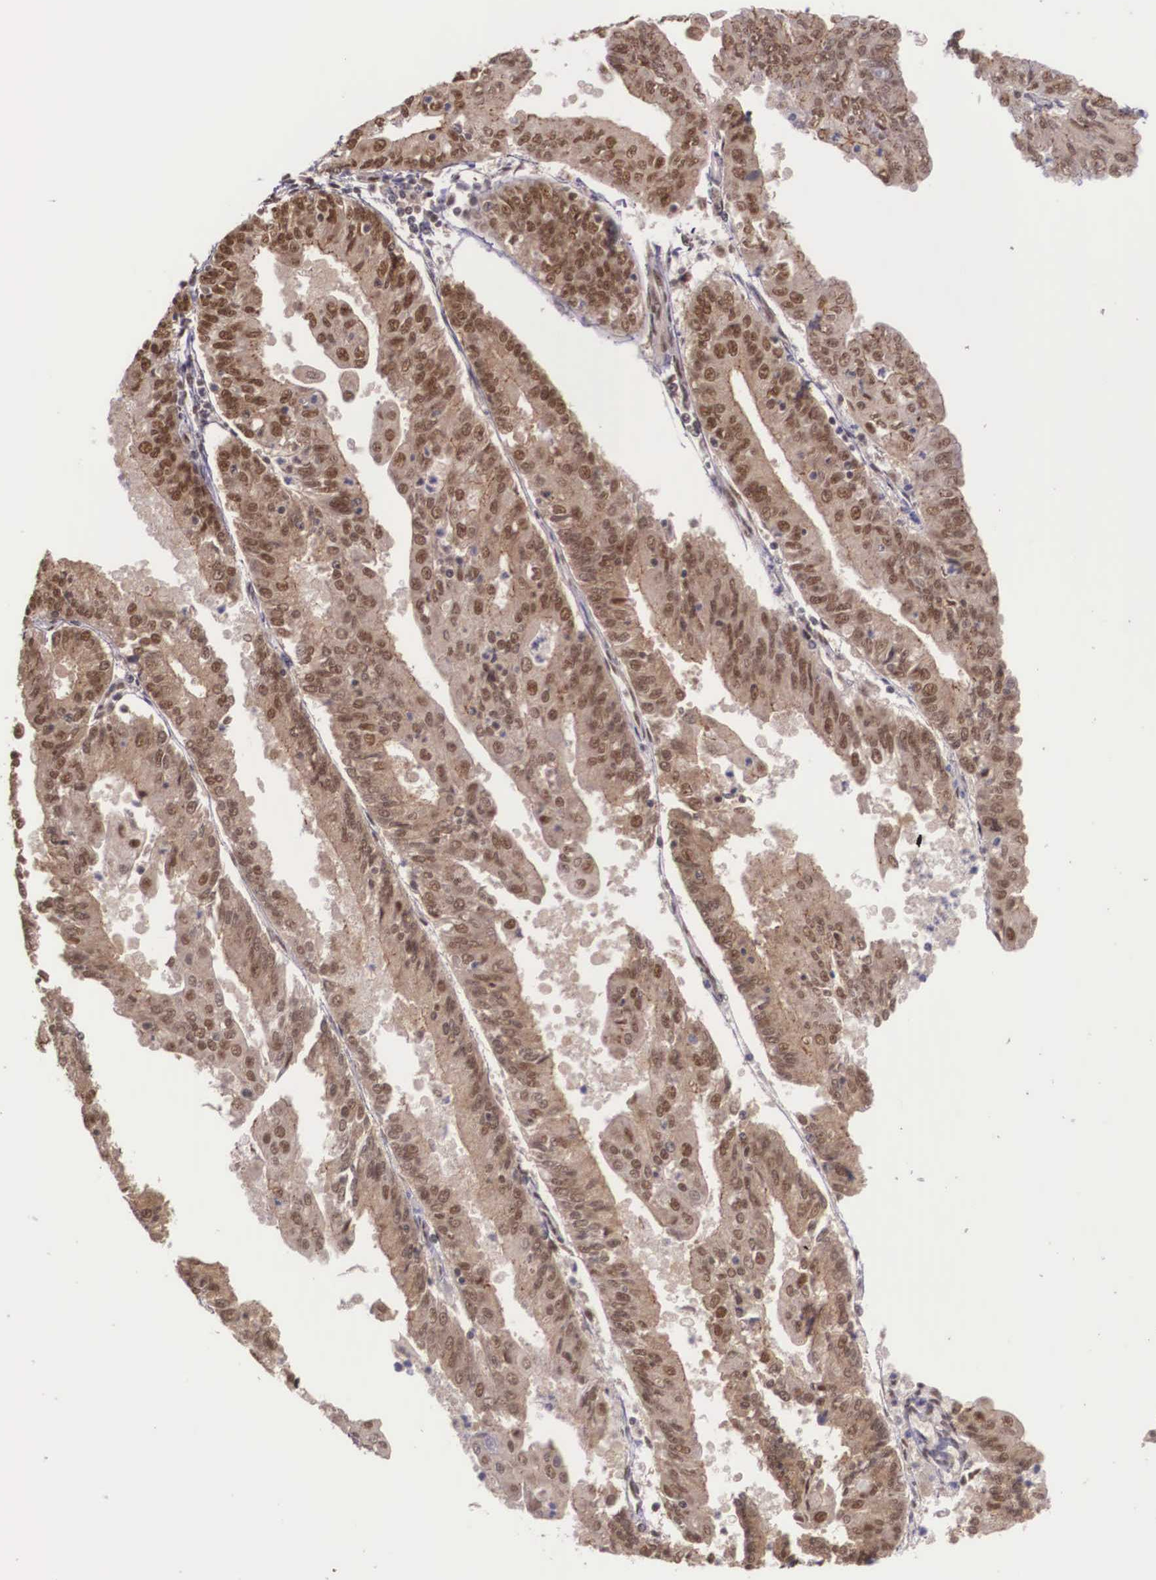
{"staining": {"intensity": "moderate", "quantity": ">75%", "location": "cytoplasmic/membranous,nuclear"}, "tissue": "endometrial cancer", "cell_type": "Tumor cells", "image_type": "cancer", "snomed": [{"axis": "morphology", "description": "Adenocarcinoma, NOS"}, {"axis": "topography", "description": "Endometrium"}], "caption": "Immunohistochemistry (DAB) staining of endometrial cancer exhibits moderate cytoplasmic/membranous and nuclear protein positivity in approximately >75% of tumor cells.", "gene": "POLR2F", "patient": {"sex": "female", "age": 79}}